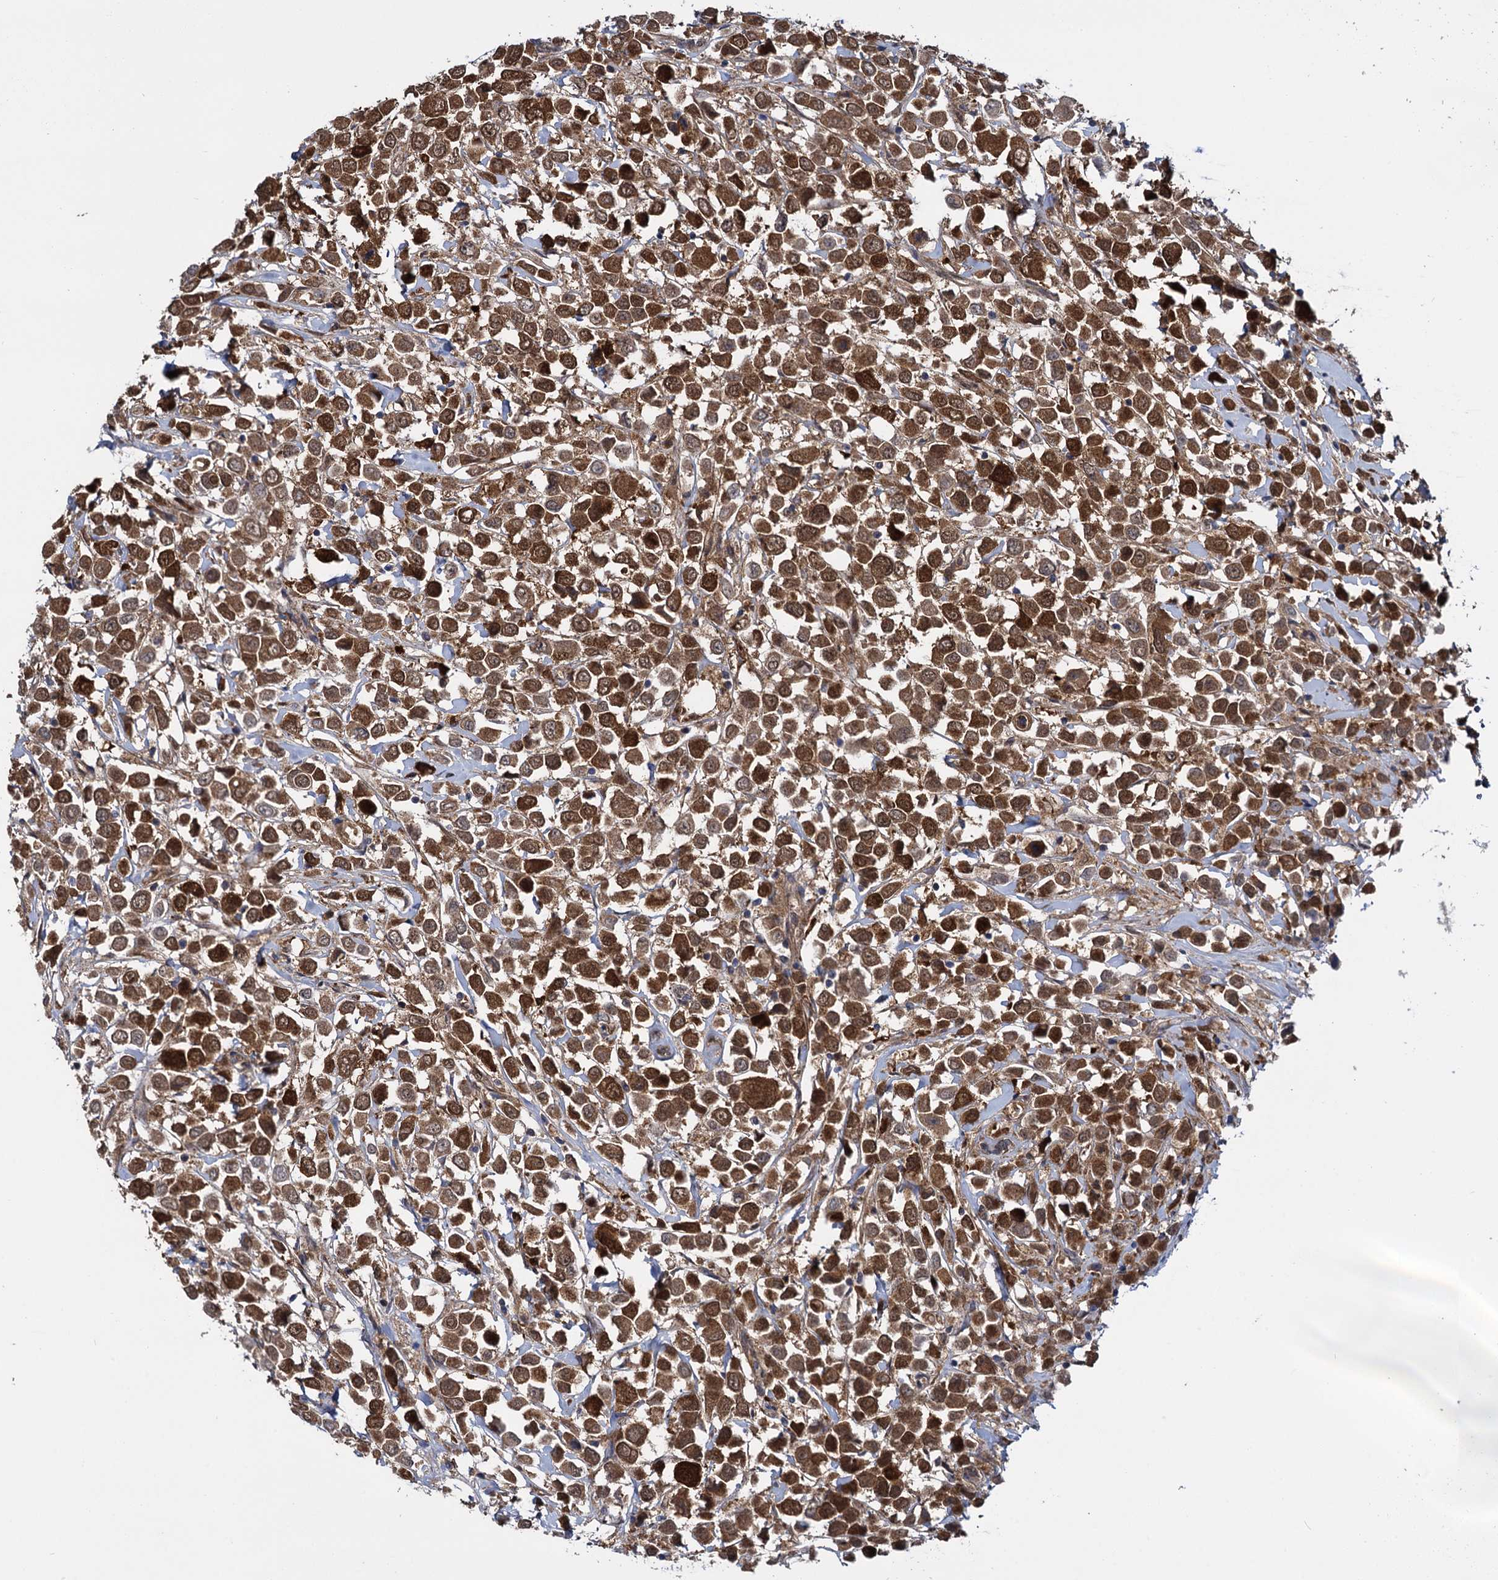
{"staining": {"intensity": "strong", "quantity": ">75%", "location": "cytoplasmic/membranous"}, "tissue": "breast cancer", "cell_type": "Tumor cells", "image_type": "cancer", "snomed": [{"axis": "morphology", "description": "Duct carcinoma"}, {"axis": "topography", "description": "Breast"}], "caption": "Immunohistochemical staining of human breast intraductal carcinoma reveals high levels of strong cytoplasmic/membranous protein expression in approximately >75% of tumor cells.", "gene": "GLO1", "patient": {"sex": "female", "age": 61}}